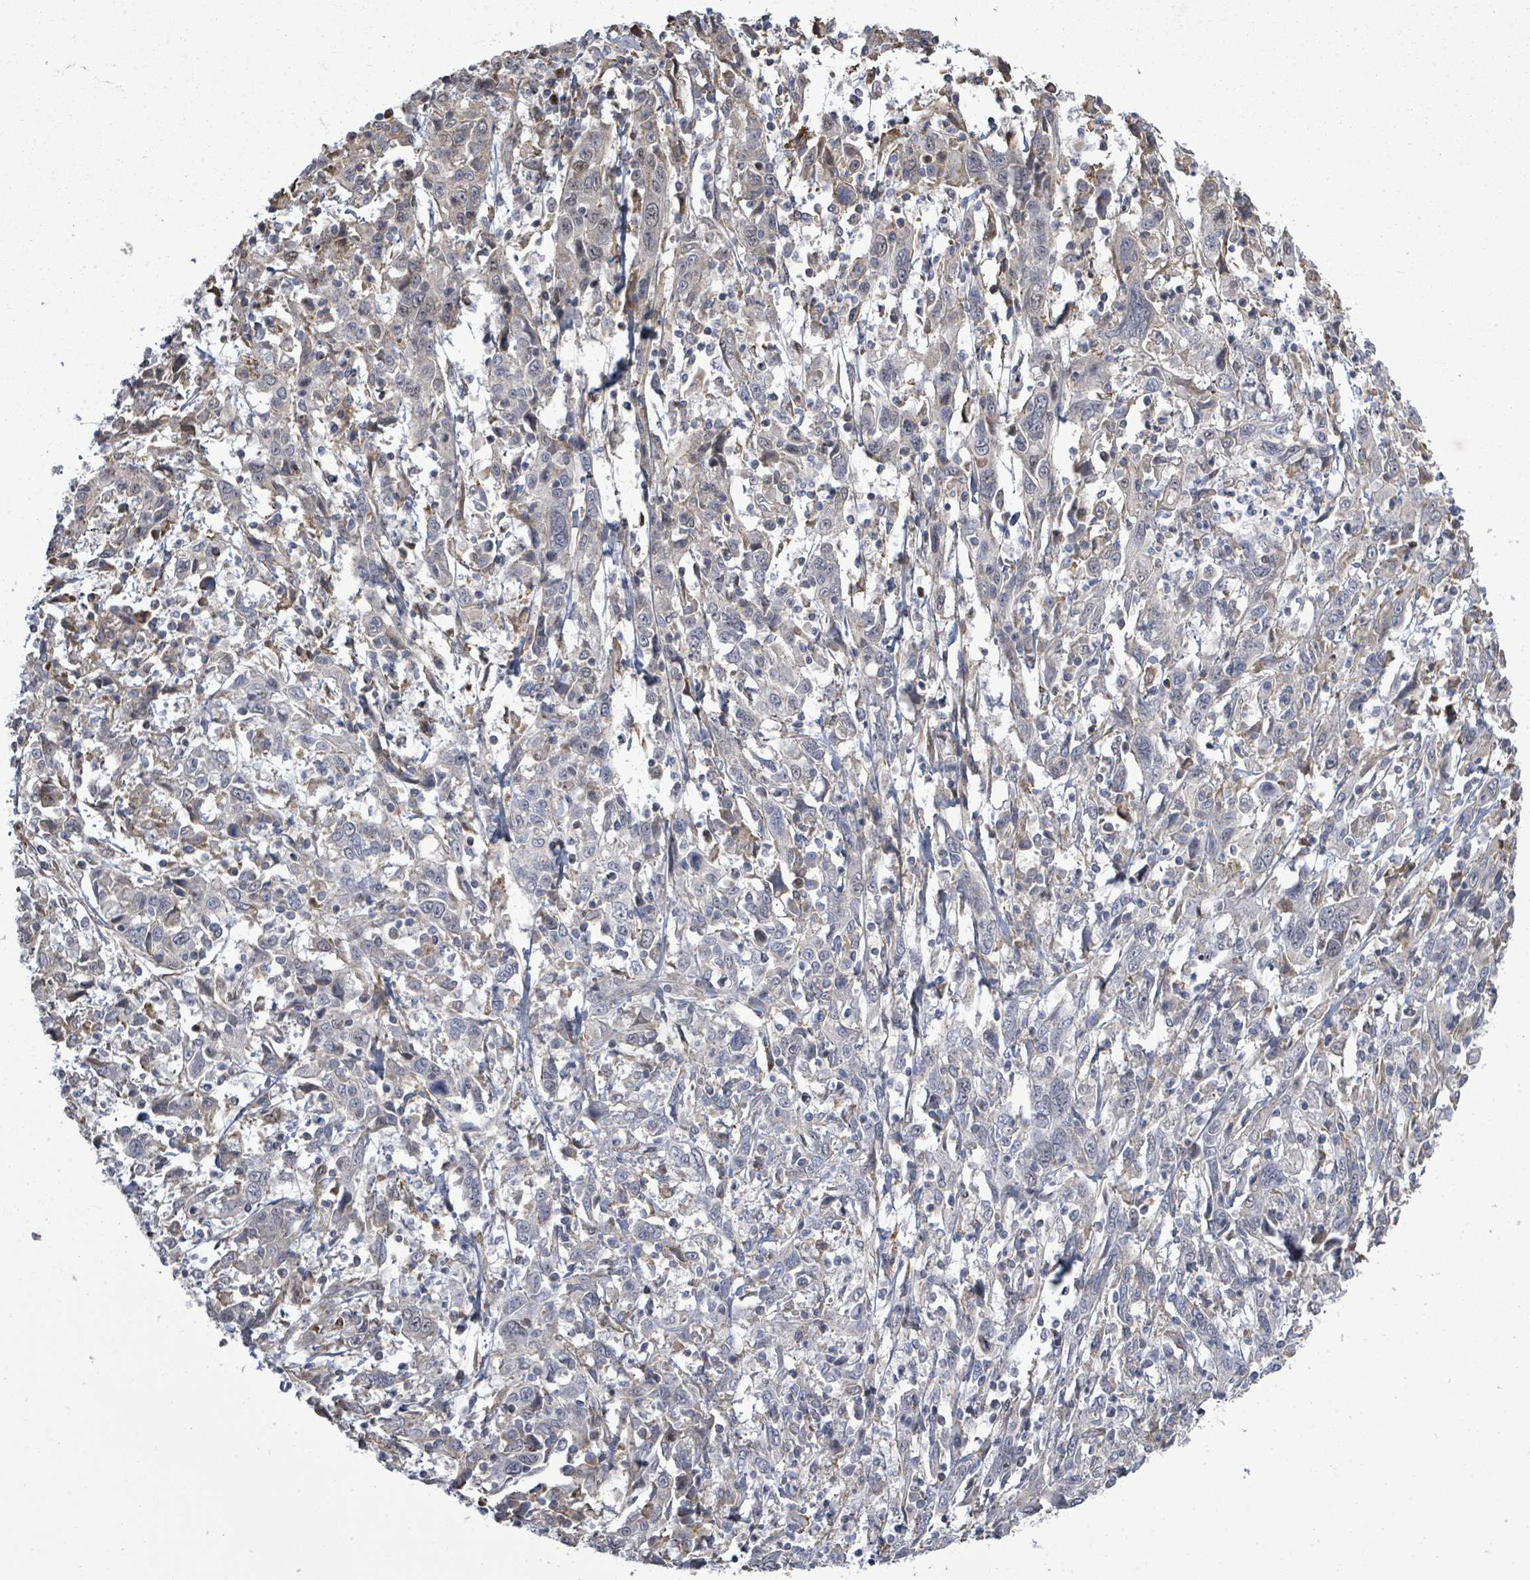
{"staining": {"intensity": "negative", "quantity": "none", "location": "none"}, "tissue": "cervical cancer", "cell_type": "Tumor cells", "image_type": "cancer", "snomed": [{"axis": "morphology", "description": "Squamous cell carcinoma, NOS"}, {"axis": "topography", "description": "Cervix"}], "caption": "DAB (3,3'-diaminobenzidine) immunohistochemical staining of human squamous cell carcinoma (cervical) exhibits no significant expression in tumor cells.", "gene": "PAPSS1", "patient": {"sex": "female", "age": 46}}